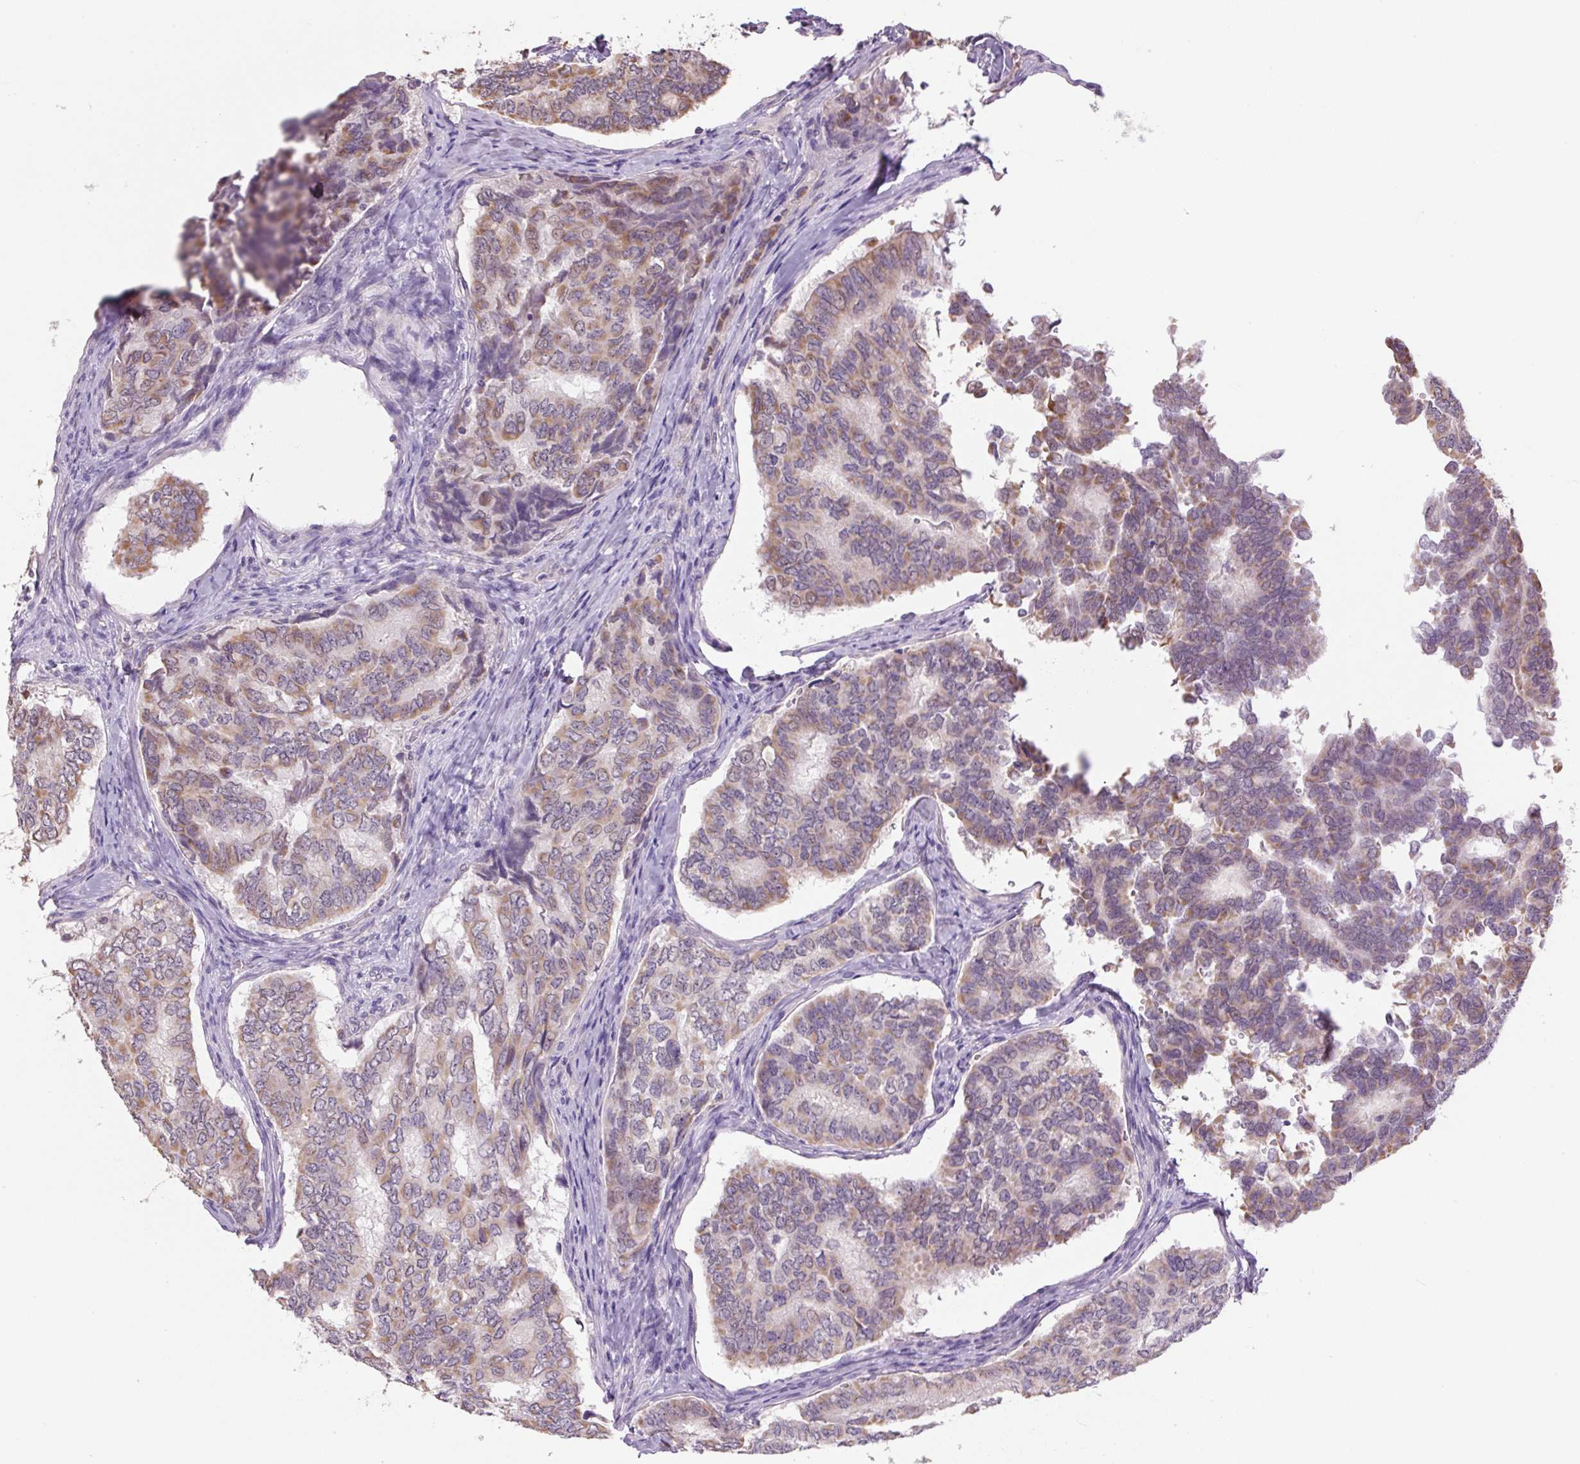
{"staining": {"intensity": "moderate", "quantity": "25%-75%", "location": "cytoplasmic/membranous,nuclear"}, "tissue": "thyroid cancer", "cell_type": "Tumor cells", "image_type": "cancer", "snomed": [{"axis": "morphology", "description": "Papillary adenocarcinoma, NOS"}, {"axis": "topography", "description": "Thyroid gland"}], "caption": "DAB (3,3'-diaminobenzidine) immunohistochemical staining of thyroid cancer (papillary adenocarcinoma) demonstrates moderate cytoplasmic/membranous and nuclear protein staining in approximately 25%-75% of tumor cells.", "gene": "SGF29", "patient": {"sex": "female", "age": 35}}